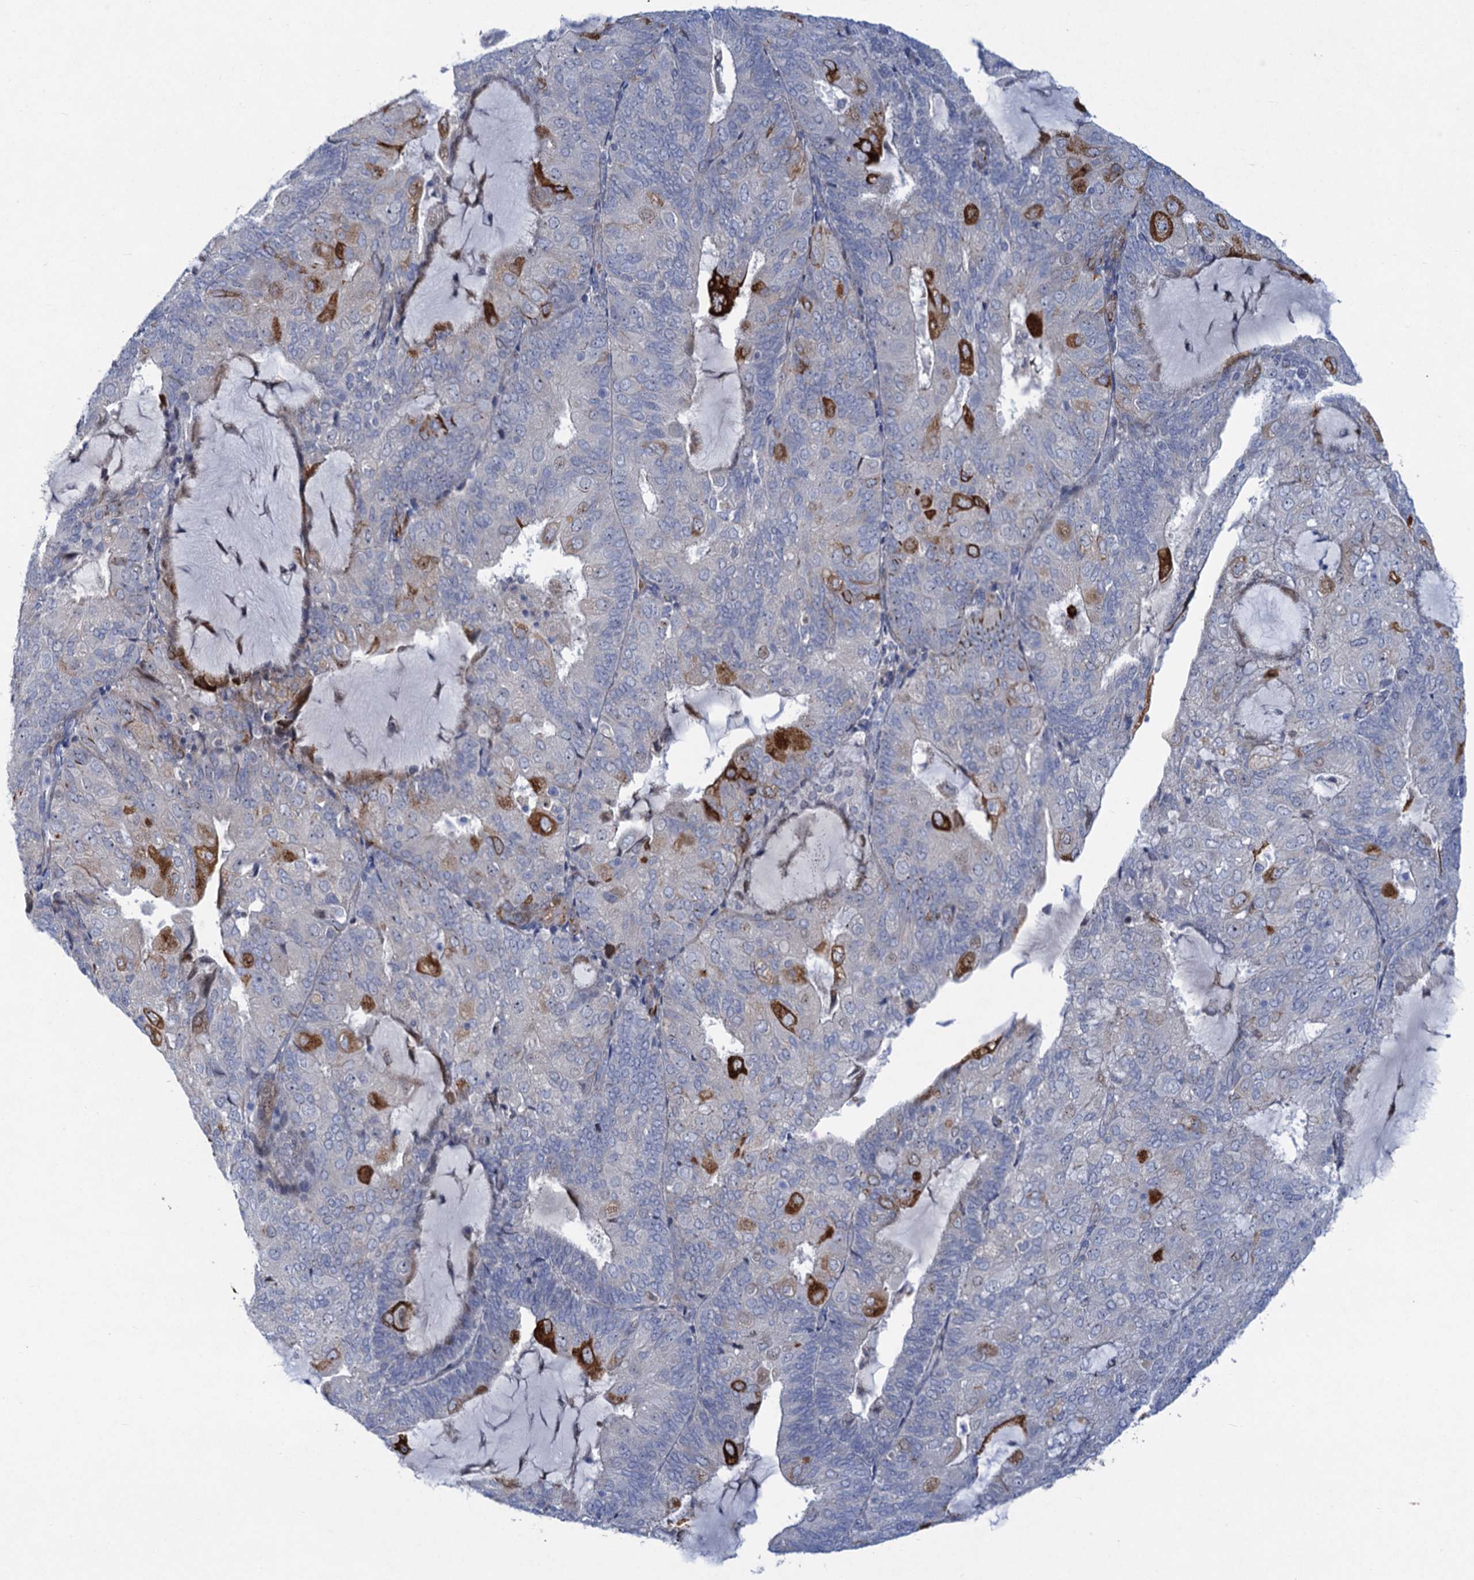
{"staining": {"intensity": "strong", "quantity": "<25%", "location": "cytoplasmic/membranous"}, "tissue": "endometrial cancer", "cell_type": "Tumor cells", "image_type": "cancer", "snomed": [{"axis": "morphology", "description": "Adenocarcinoma, NOS"}, {"axis": "topography", "description": "Endometrium"}], "caption": "Endometrial cancer stained with a protein marker exhibits strong staining in tumor cells.", "gene": "QPCTL", "patient": {"sex": "female", "age": 81}}